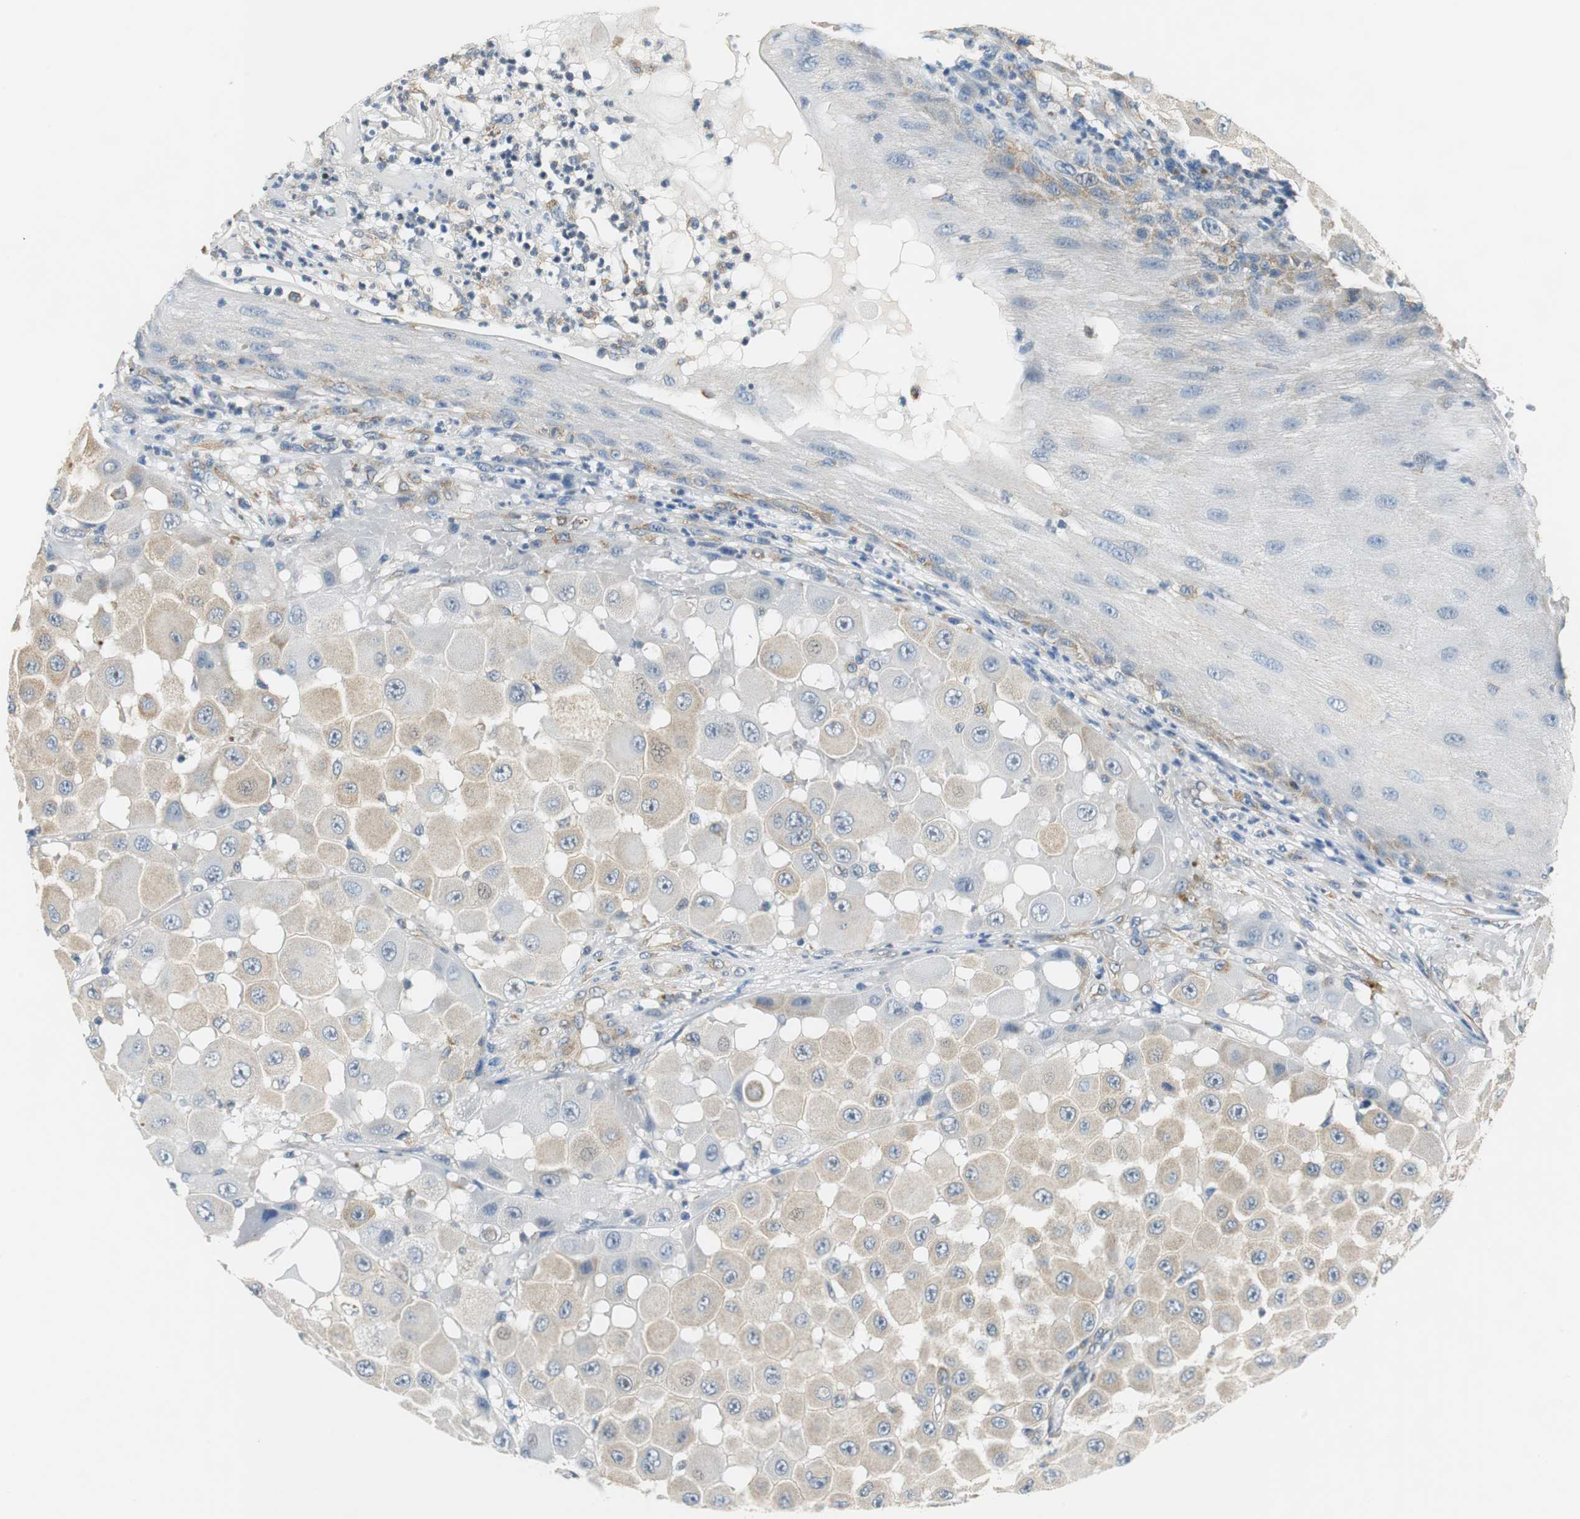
{"staining": {"intensity": "weak", "quantity": "25%-75%", "location": "cytoplasmic/membranous"}, "tissue": "melanoma", "cell_type": "Tumor cells", "image_type": "cancer", "snomed": [{"axis": "morphology", "description": "Malignant melanoma, NOS"}, {"axis": "topography", "description": "Skin"}], "caption": "Protein analysis of melanoma tissue shows weak cytoplasmic/membranous positivity in approximately 25%-75% of tumor cells.", "gene": "CNOT3", "patient": {"sex": "female", "age": 81}}